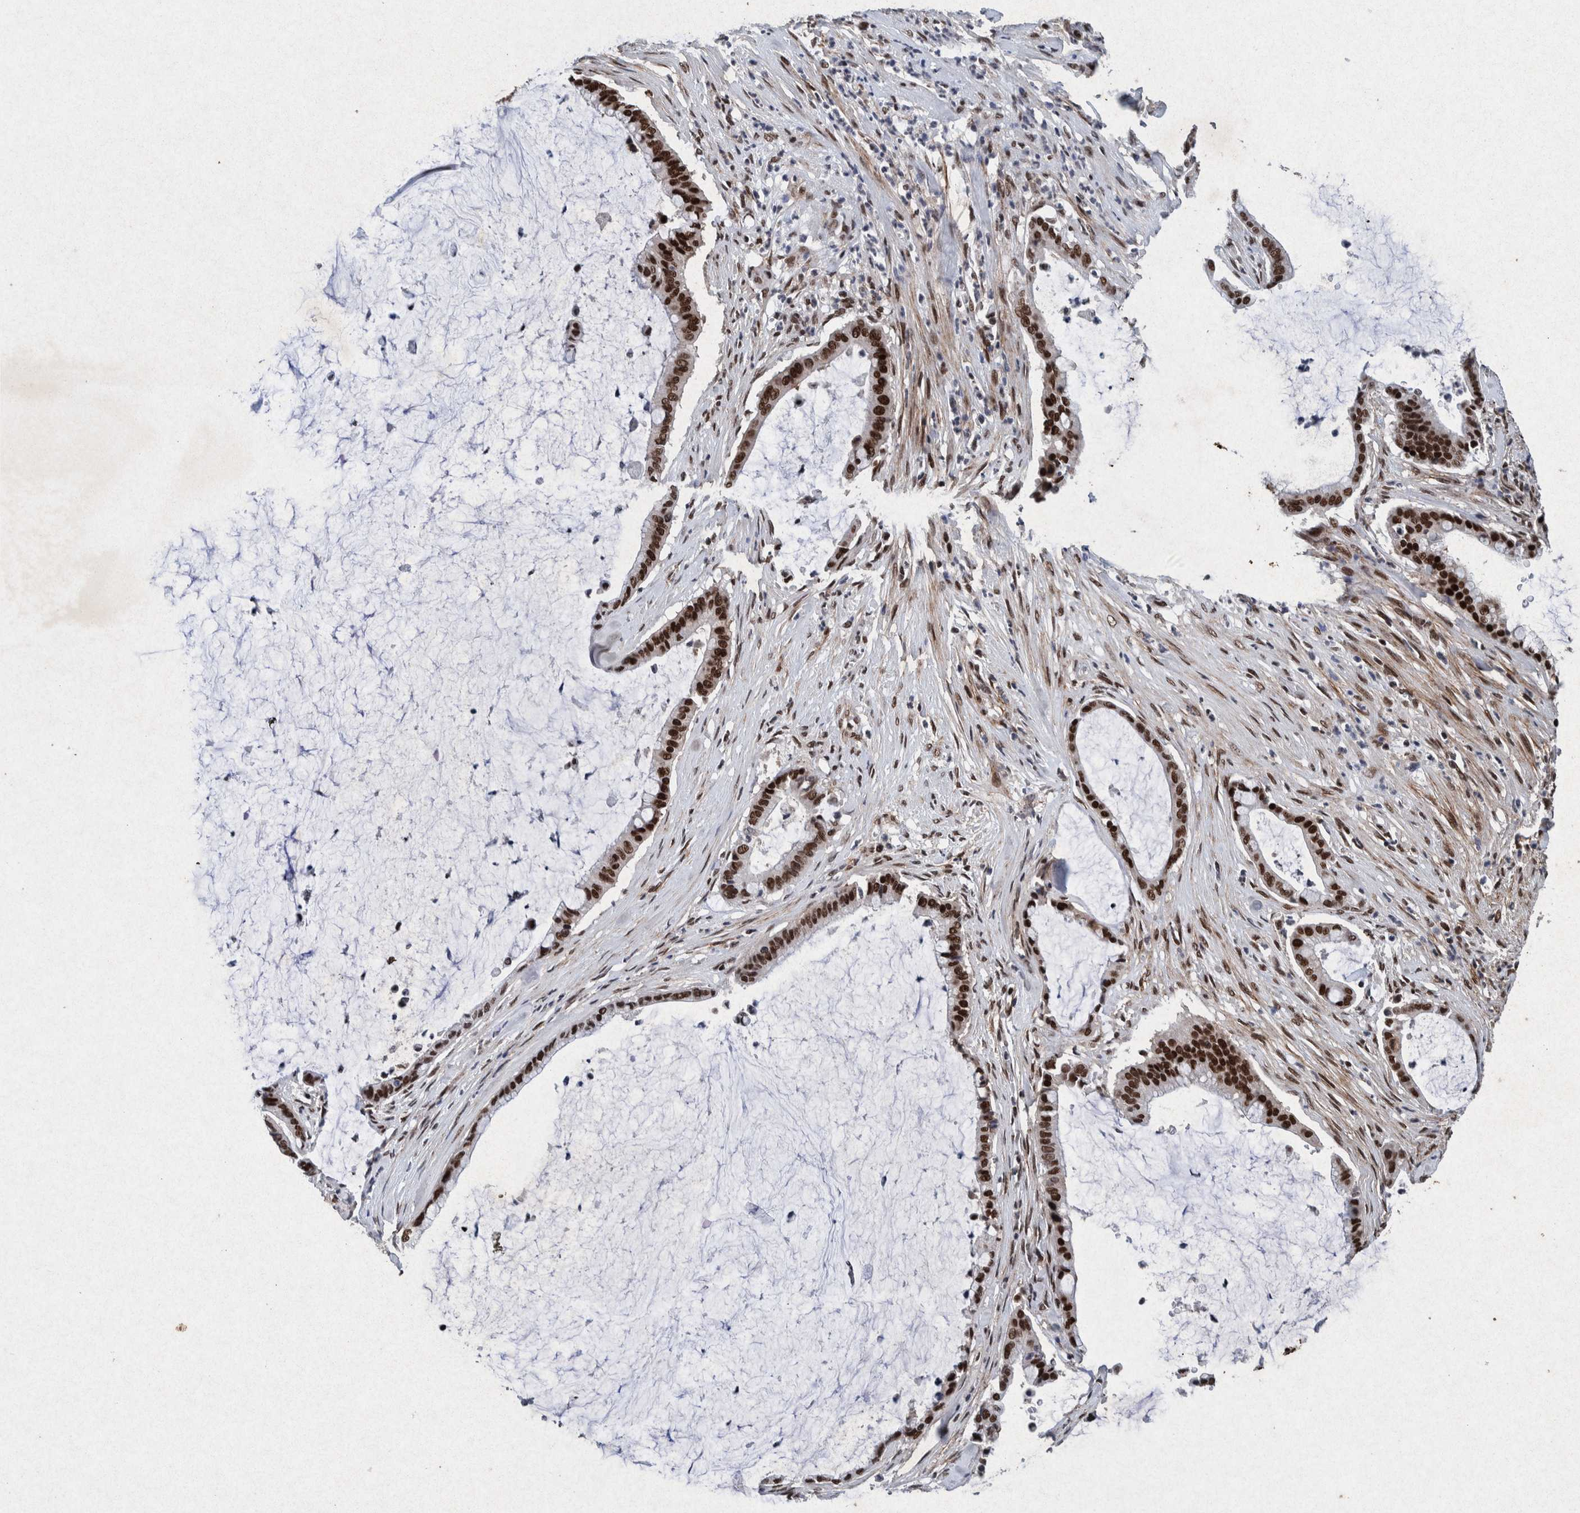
{"staining": {"intensity": "strong", "quantity": ">75%", "location": "nuclear"}, "tissue": "pancreatic cancer", "cell_type": "Tumor cells", "image_type": "cancer", "snomed": [{"axis": "morphology", "description": "Adenocarcinoma, NOS"}, {"axis": "topography", "description": "Pancreas"}], "caption": "This image exhibits immunohistochemistry (IHC) staining of pancreatic adenocarcinoma, with high strong nuclear staining in about >75% of tumor cells.", "gene": "TAF10", "patient": {"sex": "male", "age": 41}}